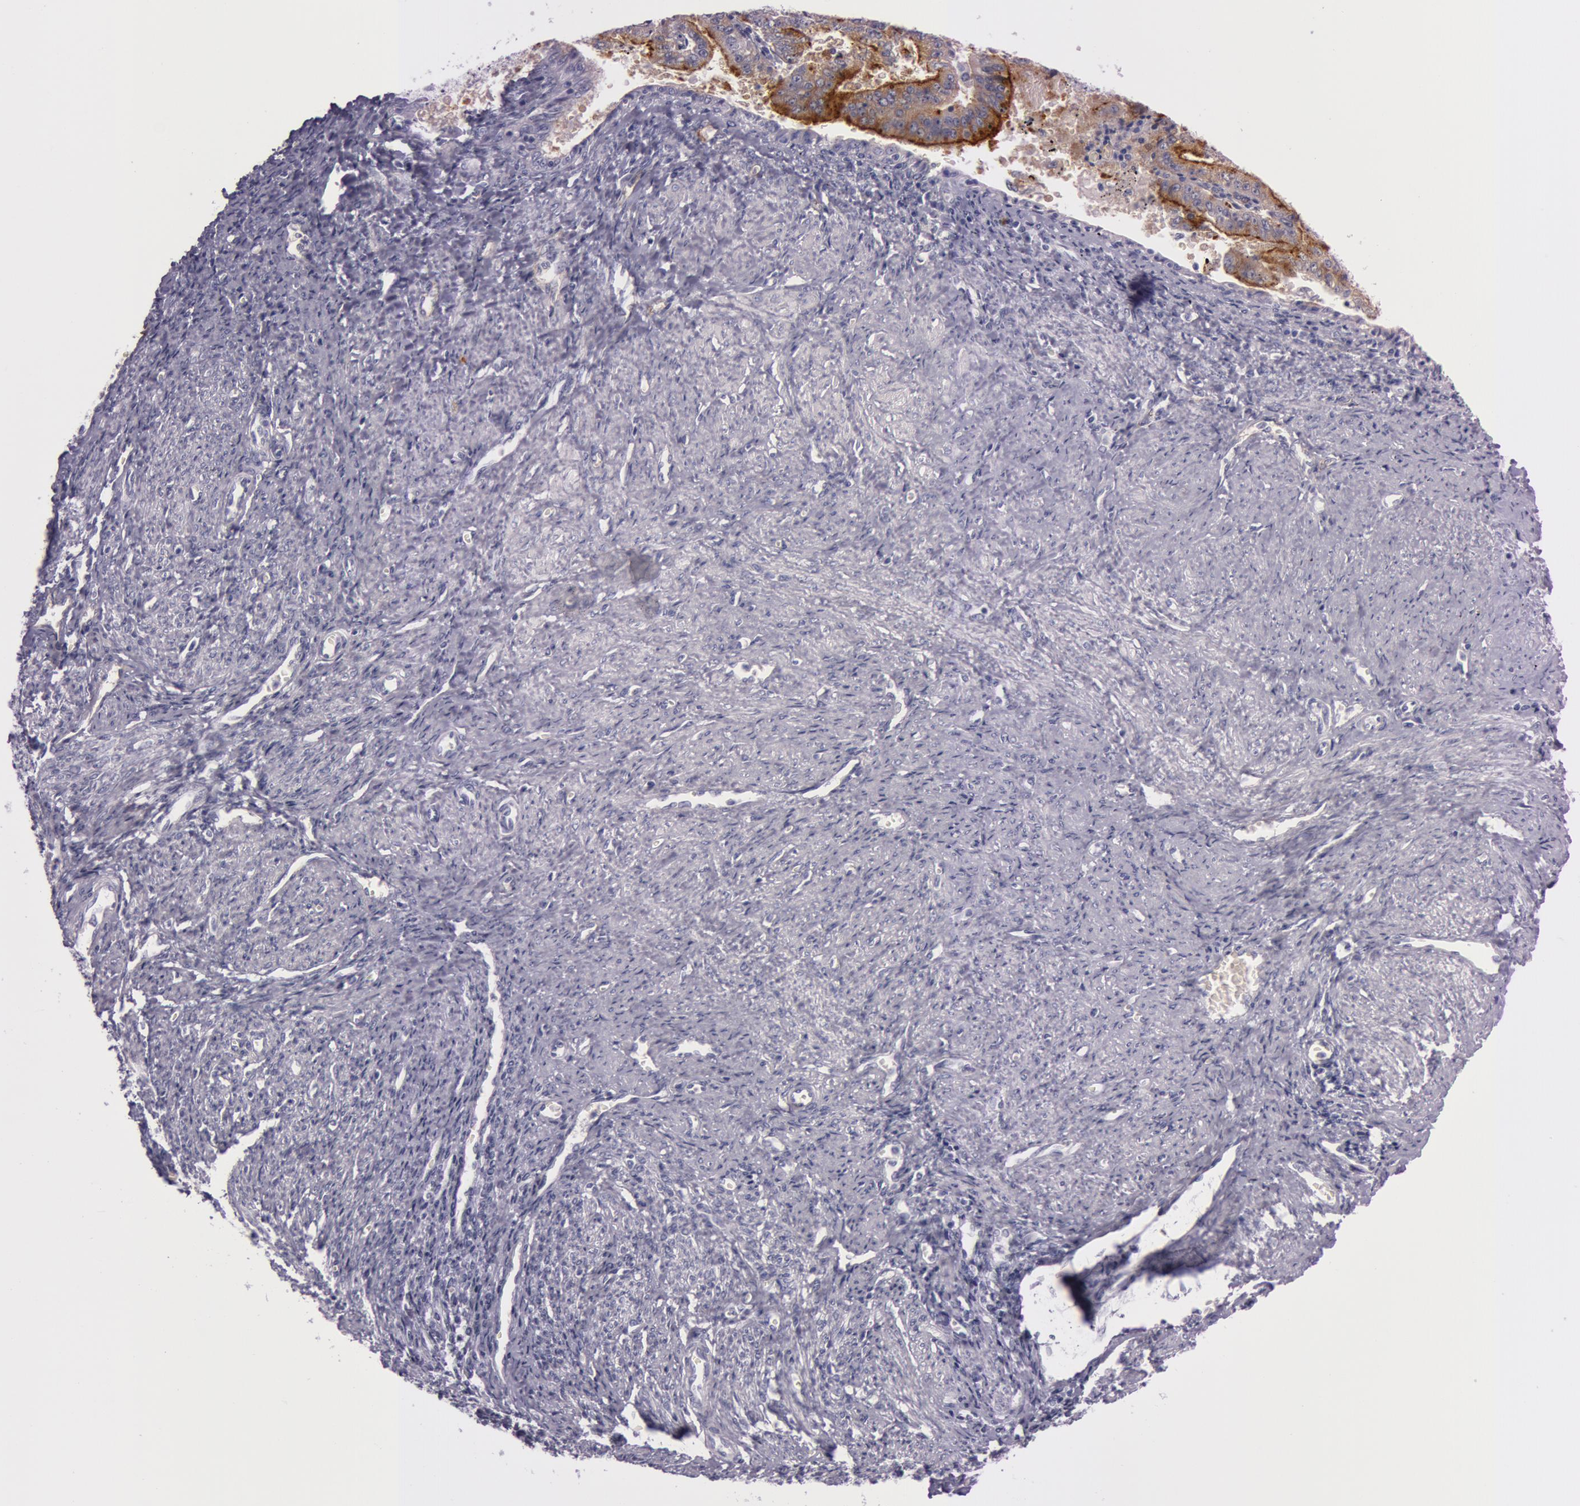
{"staining": {"intensity": "moderate", "quantity": "25%-75%", "location": "cytoplasmic/membranous"}, "tissue": "endometrial cancer", "cell_type": "Tumor cells", "image_type": "cancer", "snomed": [{"axis": "morphology", "description": "Adenocarcinoma, NOS"}, {"axis": "topography", "description": "Endometrium"}], "caption": "Approximately 25%-75% of tumor cells in human endometrial cancer display moderate cytoplasmic/membranous protein positivity as visualized by brown immunohistochemical staining.", "gene": "FOLH1", "patient": {"sex": "female", "age": 66}}